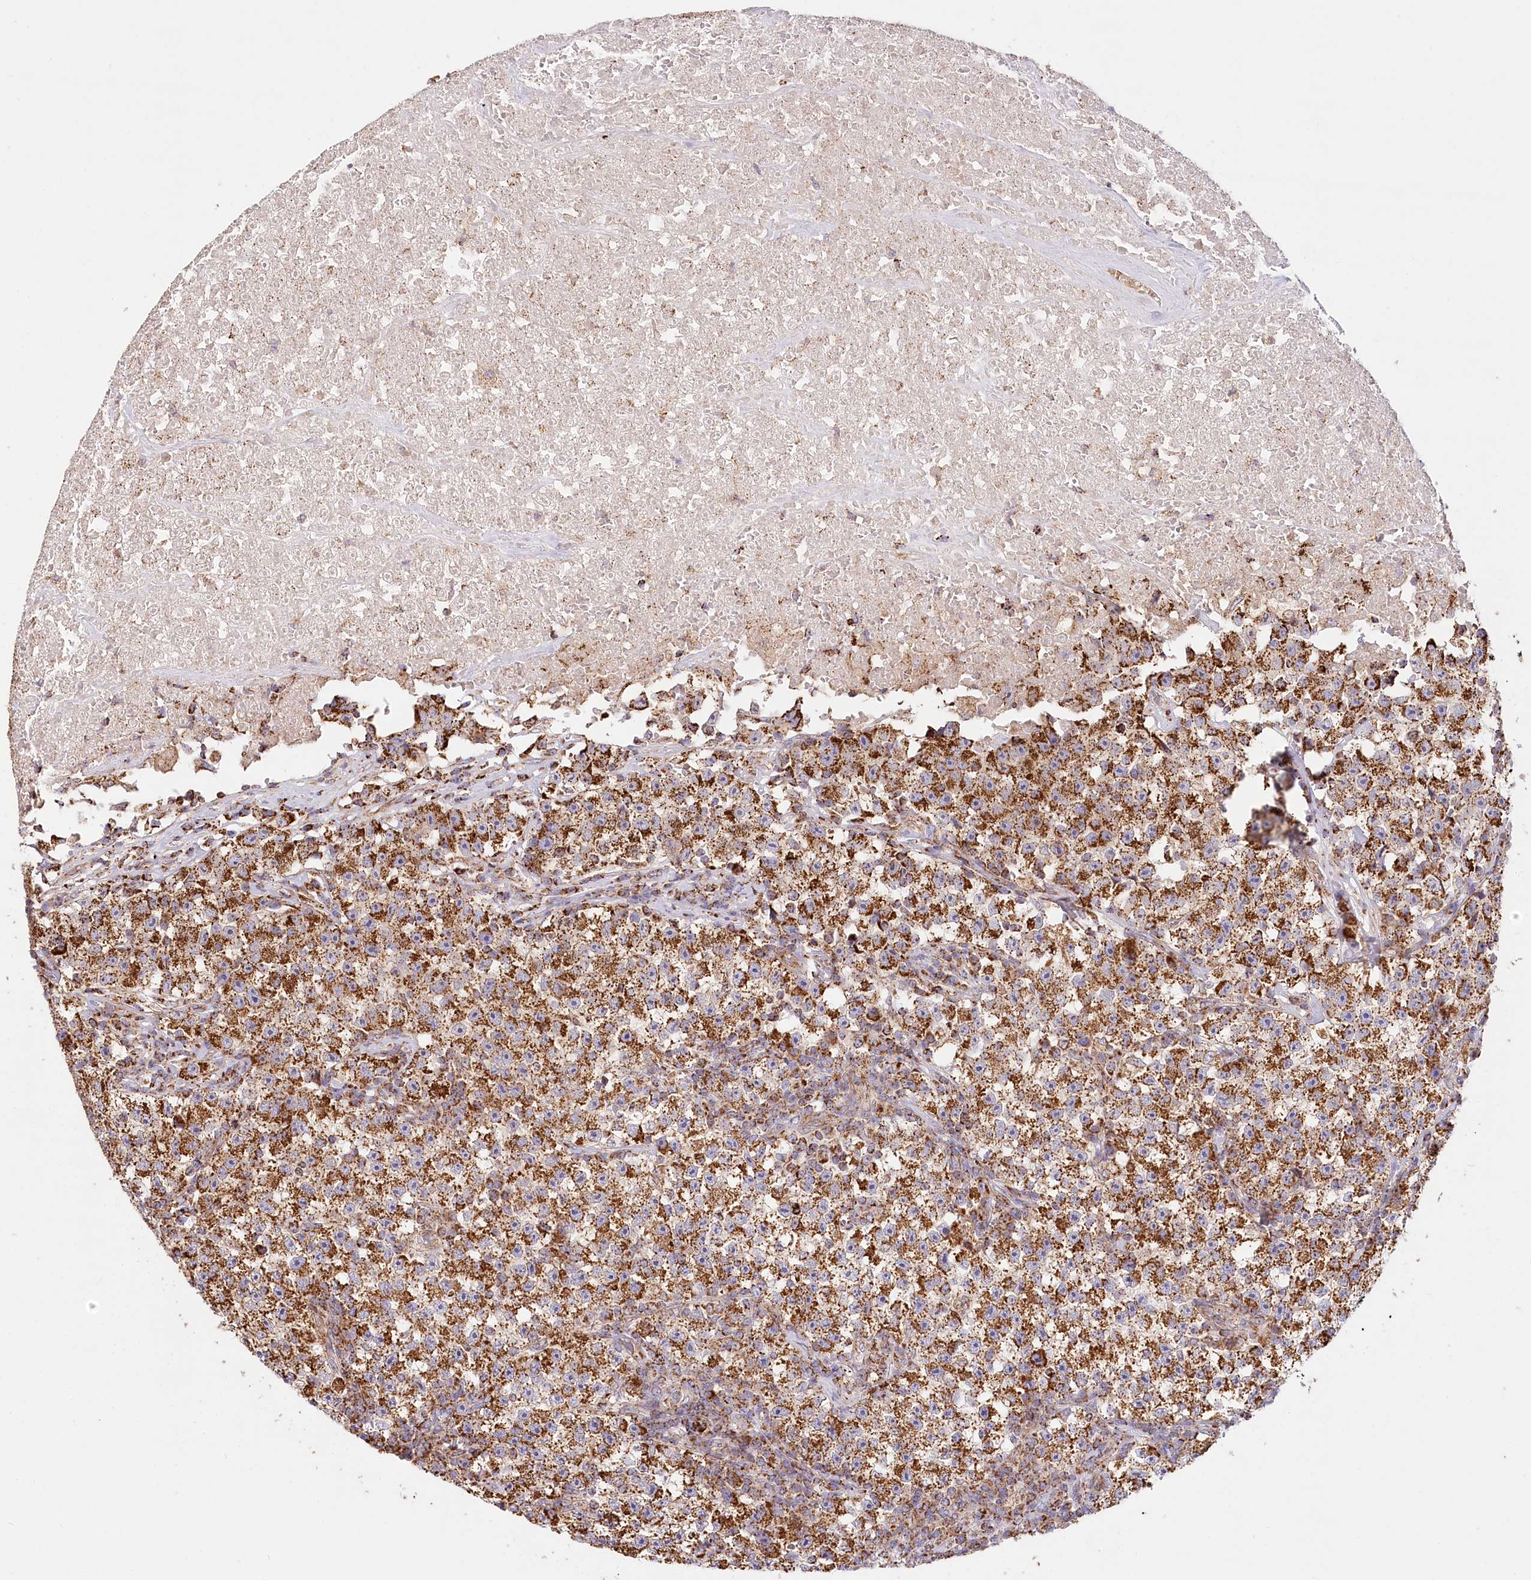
{"staining": {"intensity": "strong", "quantity": ">75%", "location": "cytoplasmic/membranous"}, "tissue": "testis cancer", "cell_type": "Tumor cells", "image_type": "cancer", "snomed": [{"axis": "morphology", "description": "Seminoma, NOS"}, {"axis": "topography", "description": "Testis"}], "caption": "Brown immunohistochemical staining in testis seminoma displays strong cytoplasmic/membranous positivity in approximately >75% of tumor cells.", "gene": "UMPS", "patient": {"sex": "male", "age": 22}}